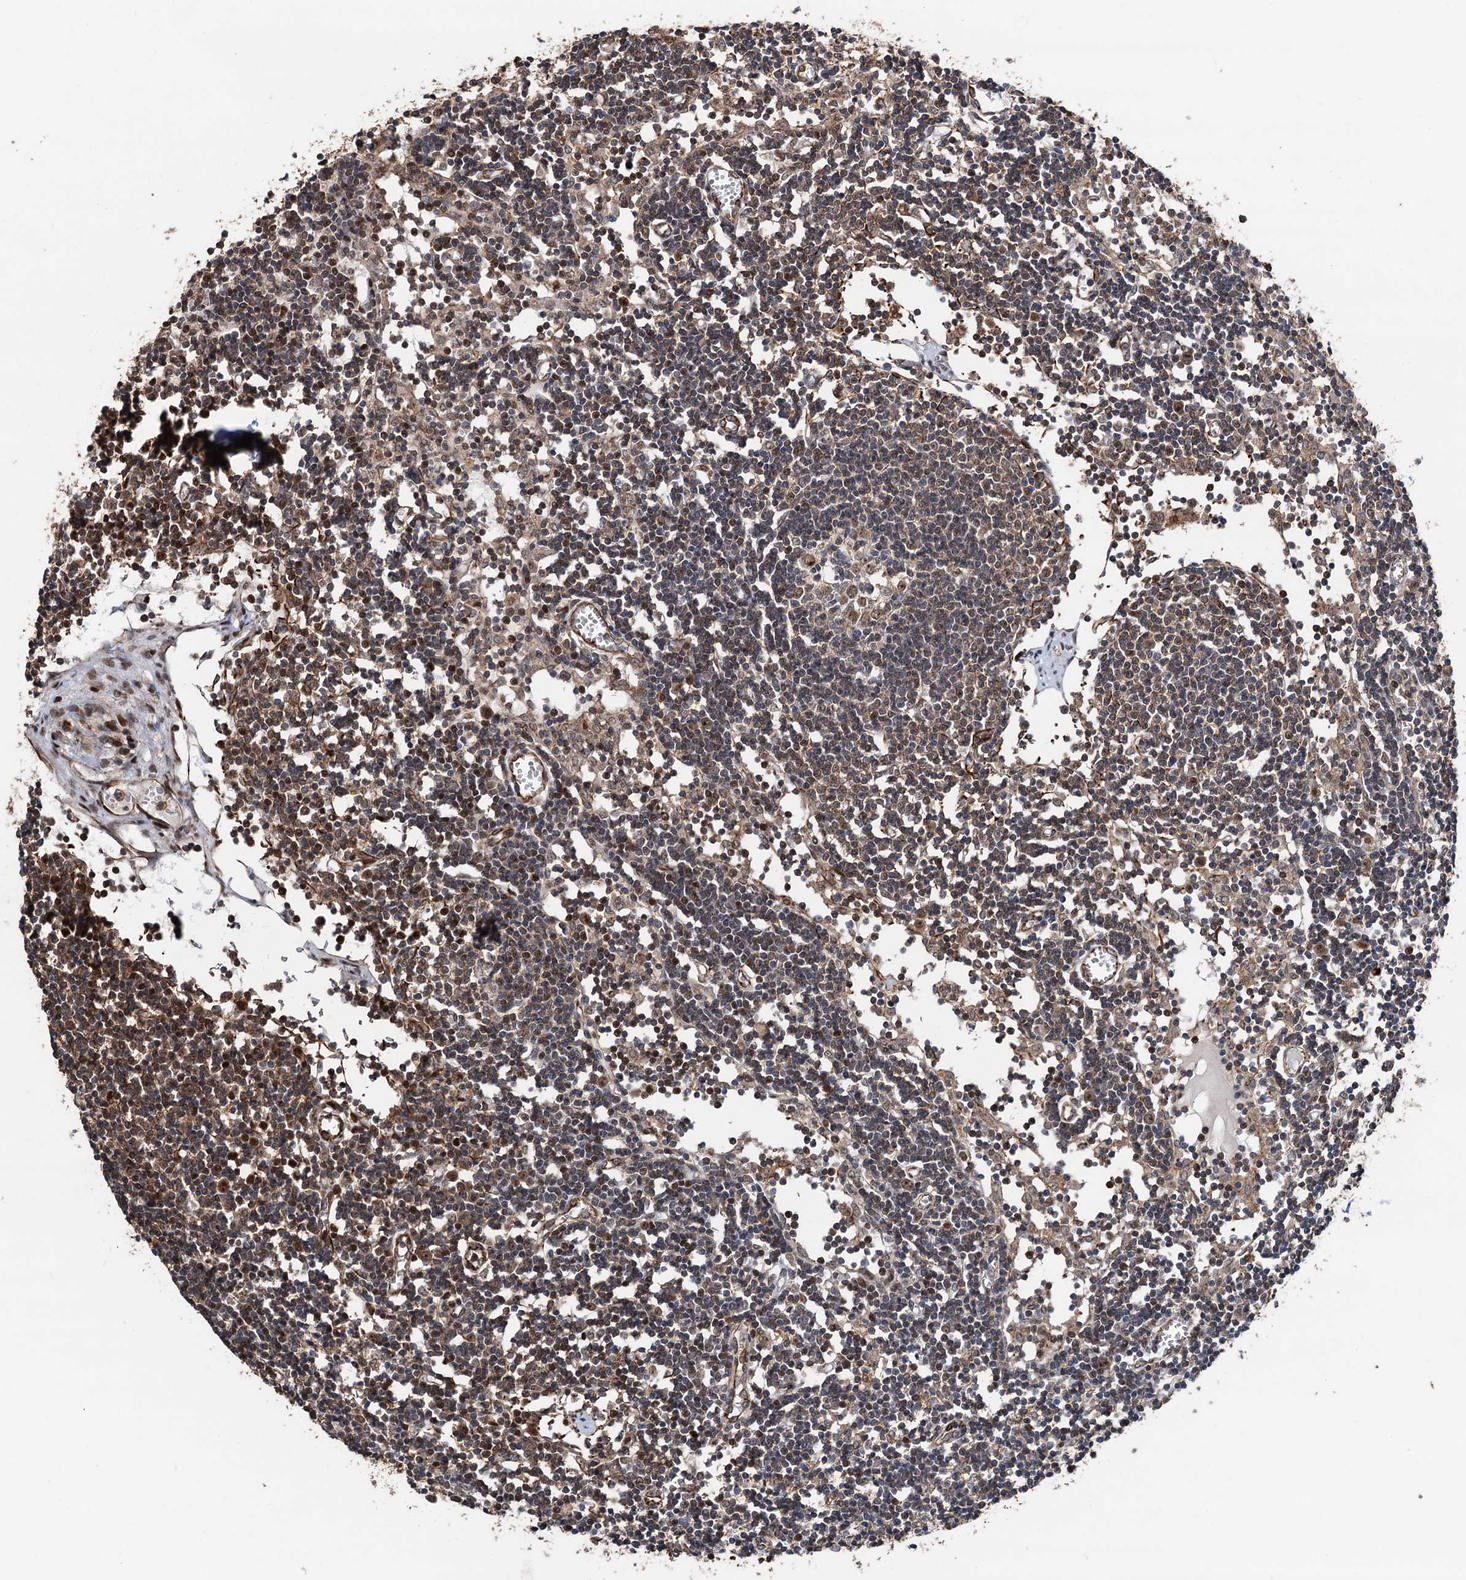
{"staining": {"intensity": "weak", "quantity": "<25%", "location": "nuclear"}, "tissue": "lymph node", "cell_type": "Germinal center cells", "image_type": "normal", "snomed": [{"axis": "morphology", "description": "Normal tissue, NOS"}, {"axis": "topography", "description": "Lymph node"}], "caption": "DAB (3,3'-diaminobenzidine) immunohistochemical staining of benign human lymph node shows no significant expression in germinal center cells.", "gene": "TMA16", "patient": {"sex": "female", "age": 11}}